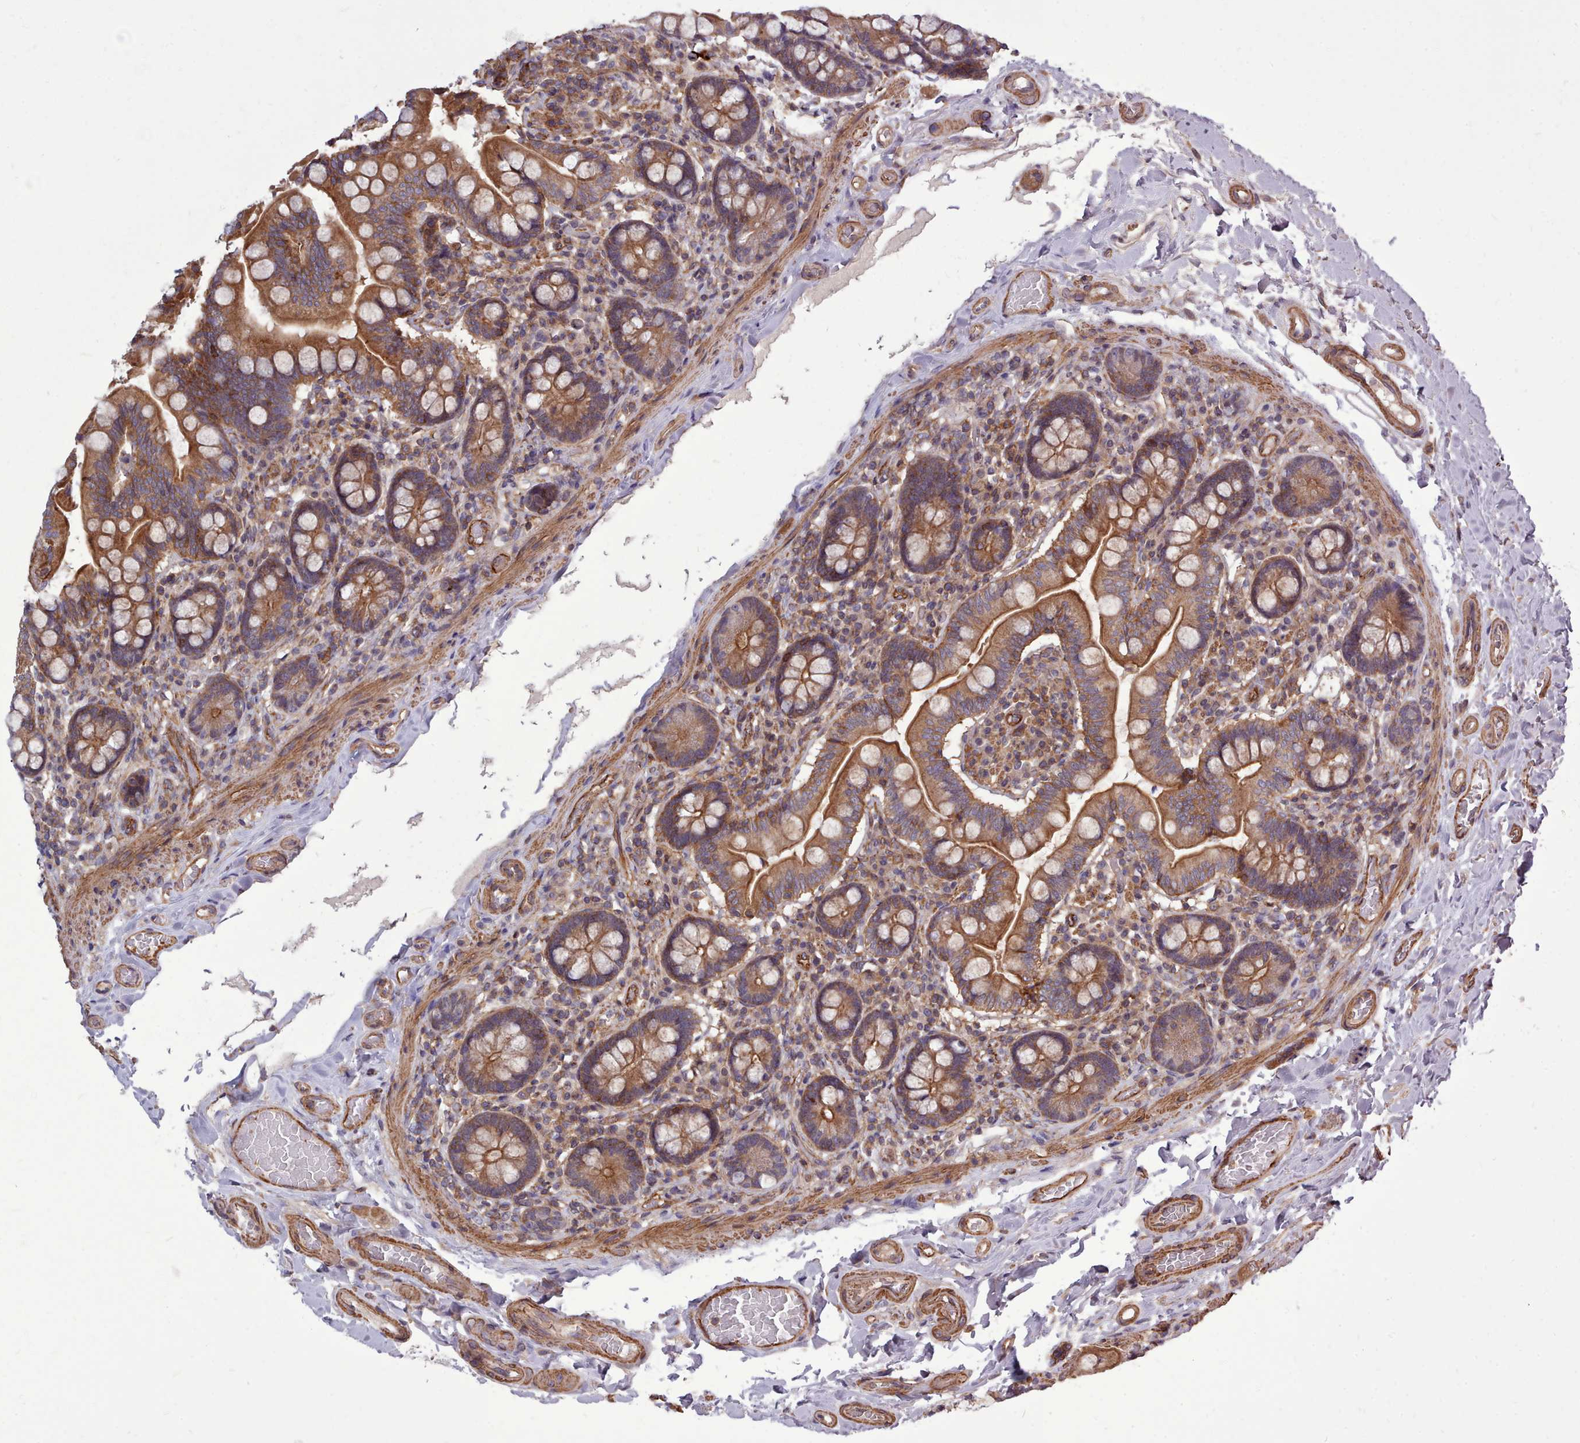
{"staining": {"intensity": "moderate", "quantity": ">75%", "location": "cytoplasmic/membranous"}, "tissue": "small intestine", "cell_type": "Glandular cells", "image_type": "normal", "snomed": [{"axis": "morphology", "description": "Normal tissue, NOS"}, {"axis": "topography", "description": "Small intestine"}], "caption": "IHC staining of benign small intestine, which reveals medium levels of moderate cytoplasmic/membranous expression in about >75% of glandular cells indicating moderate cytoplasmic/membranous protein positivity. The staining was performed using DAB (brown) for protein detection and nuclei were counterstained in hematoxylin (blue).", "gene": "STUB1", "patient": {"sex": "female", "age": 64}}